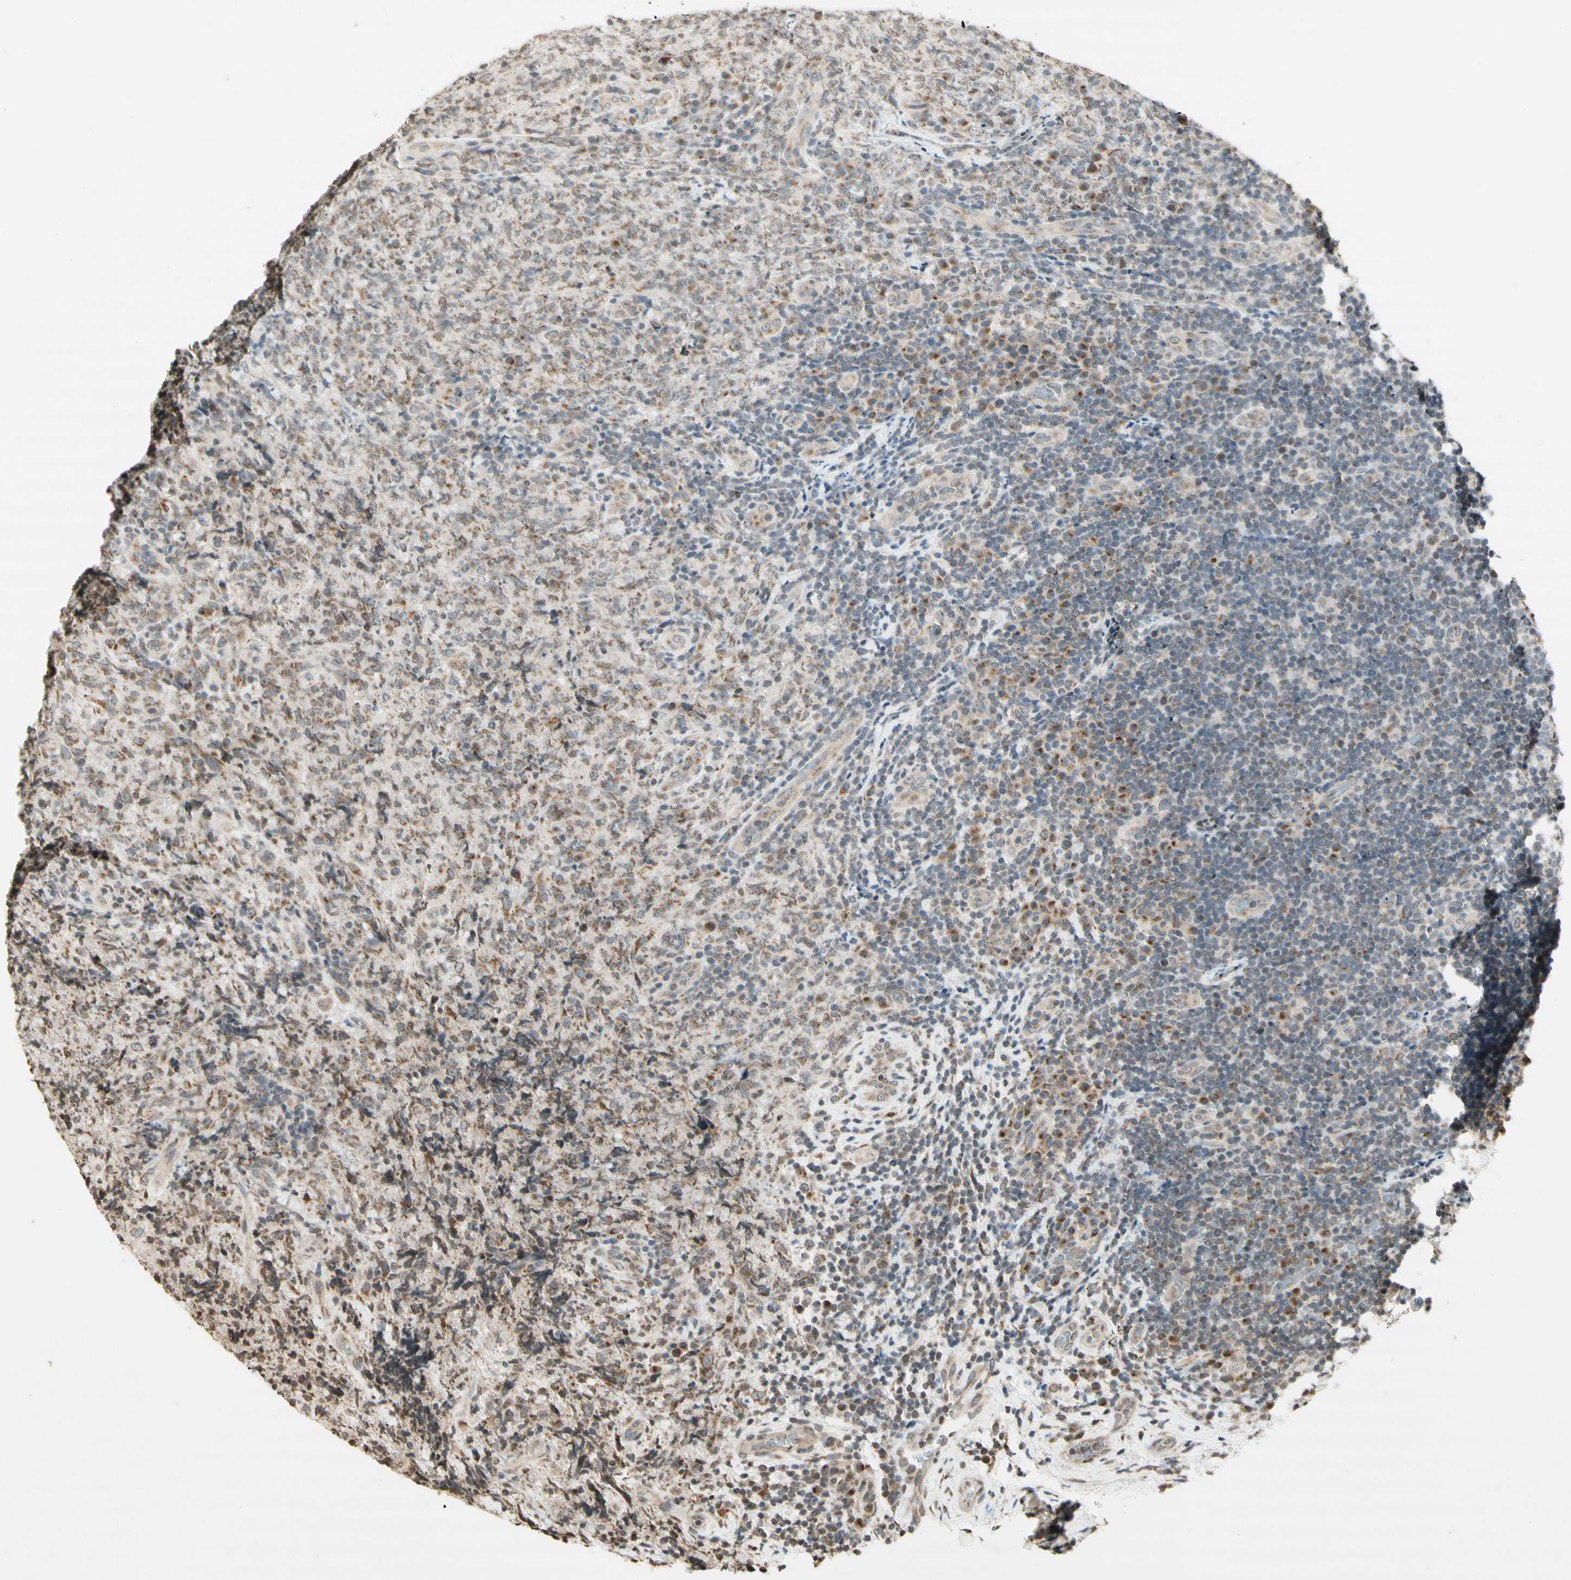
{"staining": {"intensity": "moderate", "quantity": "<25%", "location": "cytoplasmic/membranous"}, "tissue": "lymphoma", "cell_type": "Tumor cells", "image_type": "cancer", "snomed": [{"axis": "morphology", "description": "Malignant lymphoma, non-Hodgkin's type, High grade"}, {"axis": "topography", "description": "Tonsil"}], "caption": "Lymphoma stained for a protein exhibits moderate cytoplasmic/membranous positivity in tumor cells.", "gene": "CCNI", "patient": {"sex": "female", "age": 36}}